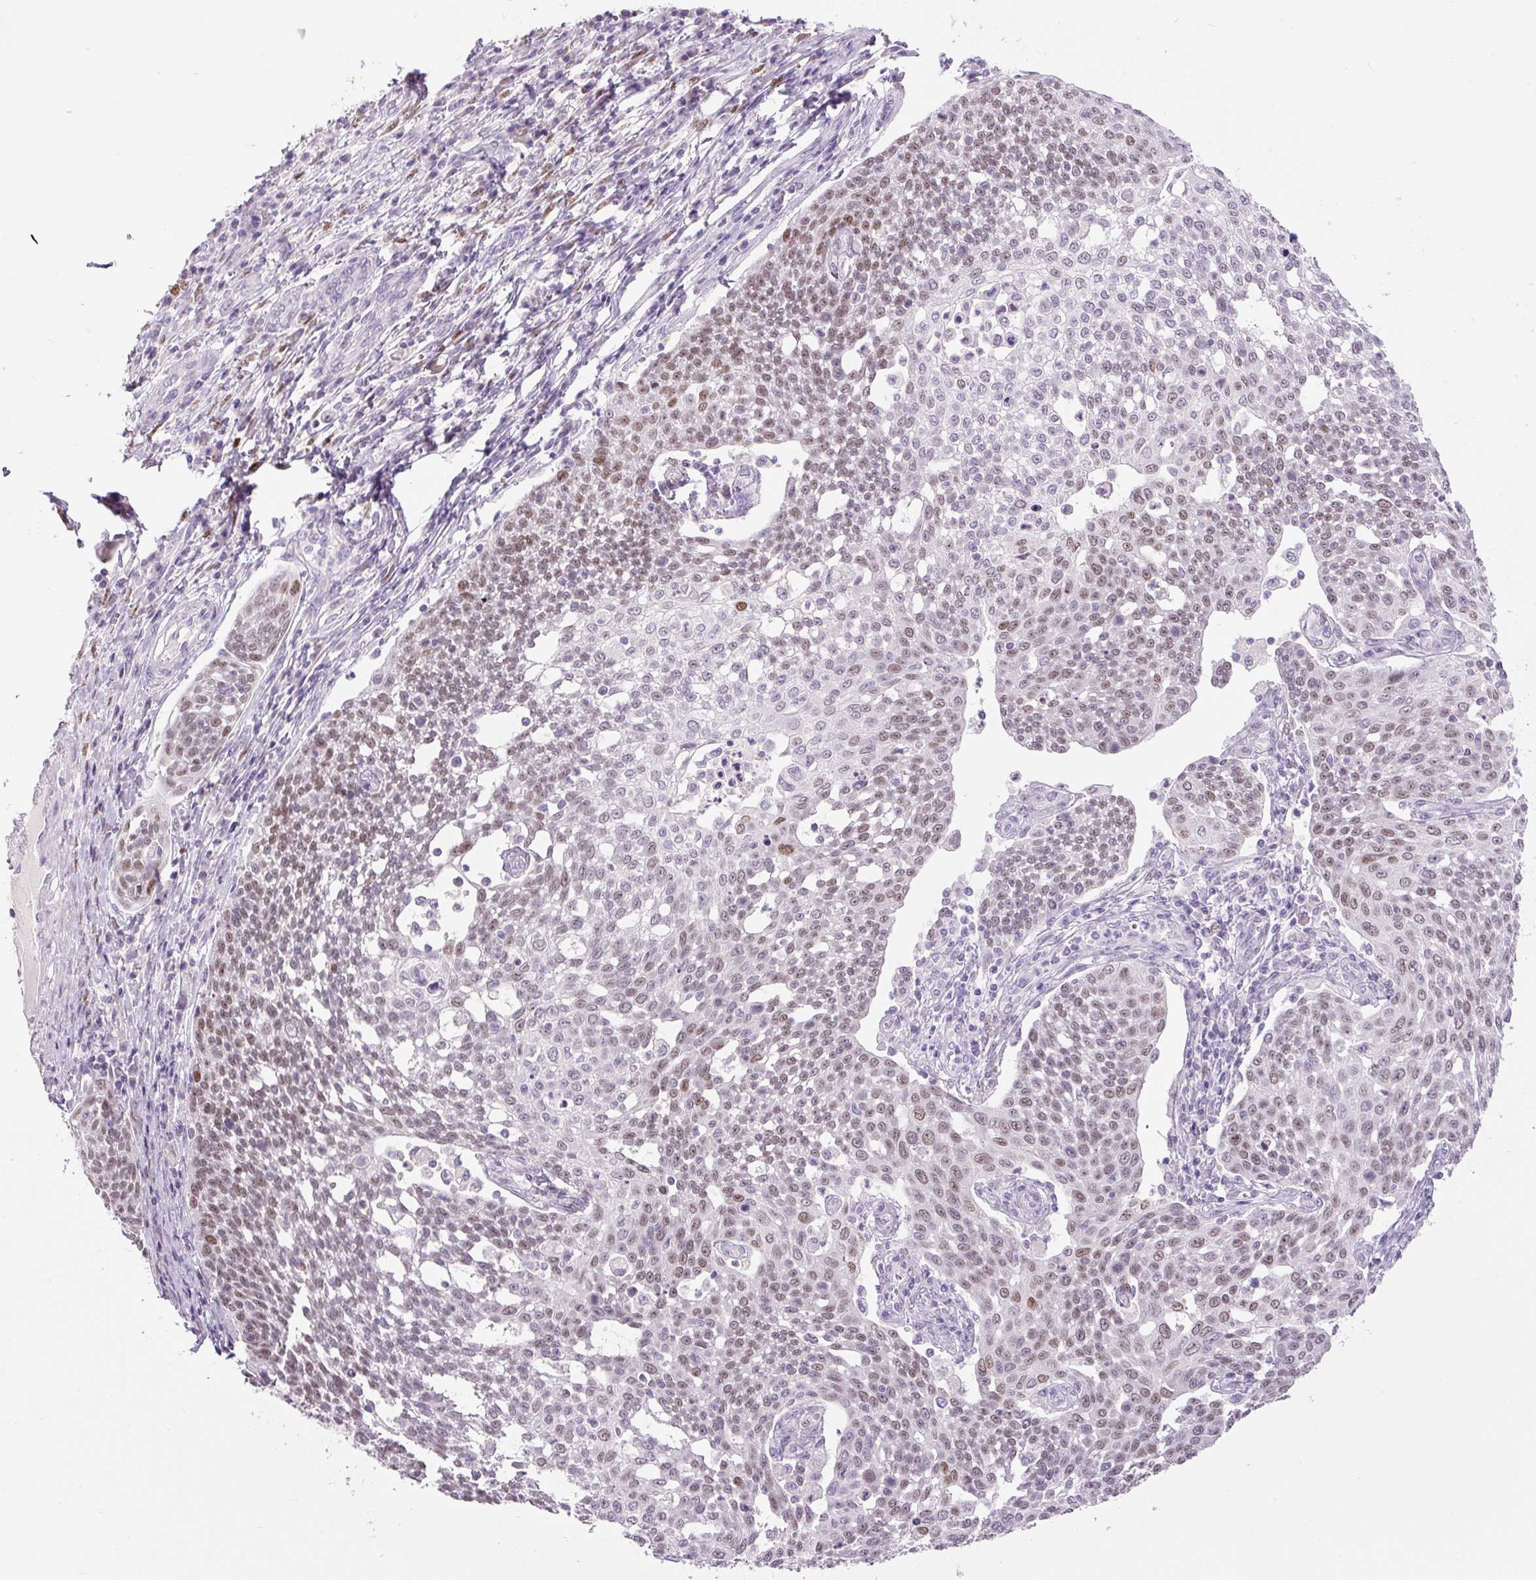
{"staining": {"intensity": "moderate", "quantity": "25%-75%", "location": "nuclear"}, "tissue": "cervical cancer", "cell_type": "Tumor cells", "image_type": "cancer", "snomed": [{"axis": "morphology", "description": "Squamous cell carcinoma, NOS"}, {"axis": "topography", "description": "Cervix"}], "caption": "Immunohistochemistry (IHC) (DAB (3,3'-diaminobenzidine)) staining of cervical cancer (squamous cell carcinoma) demonstrates moderate nuclear protein staining in about 25%-75% of tumor cells. (Stains: DAB in brown, nuclei in blue, Microscopy: brightfield microscopy at high magnification).", "gene": "SIX1", "patient": {"sex": "female", "age": 34}}